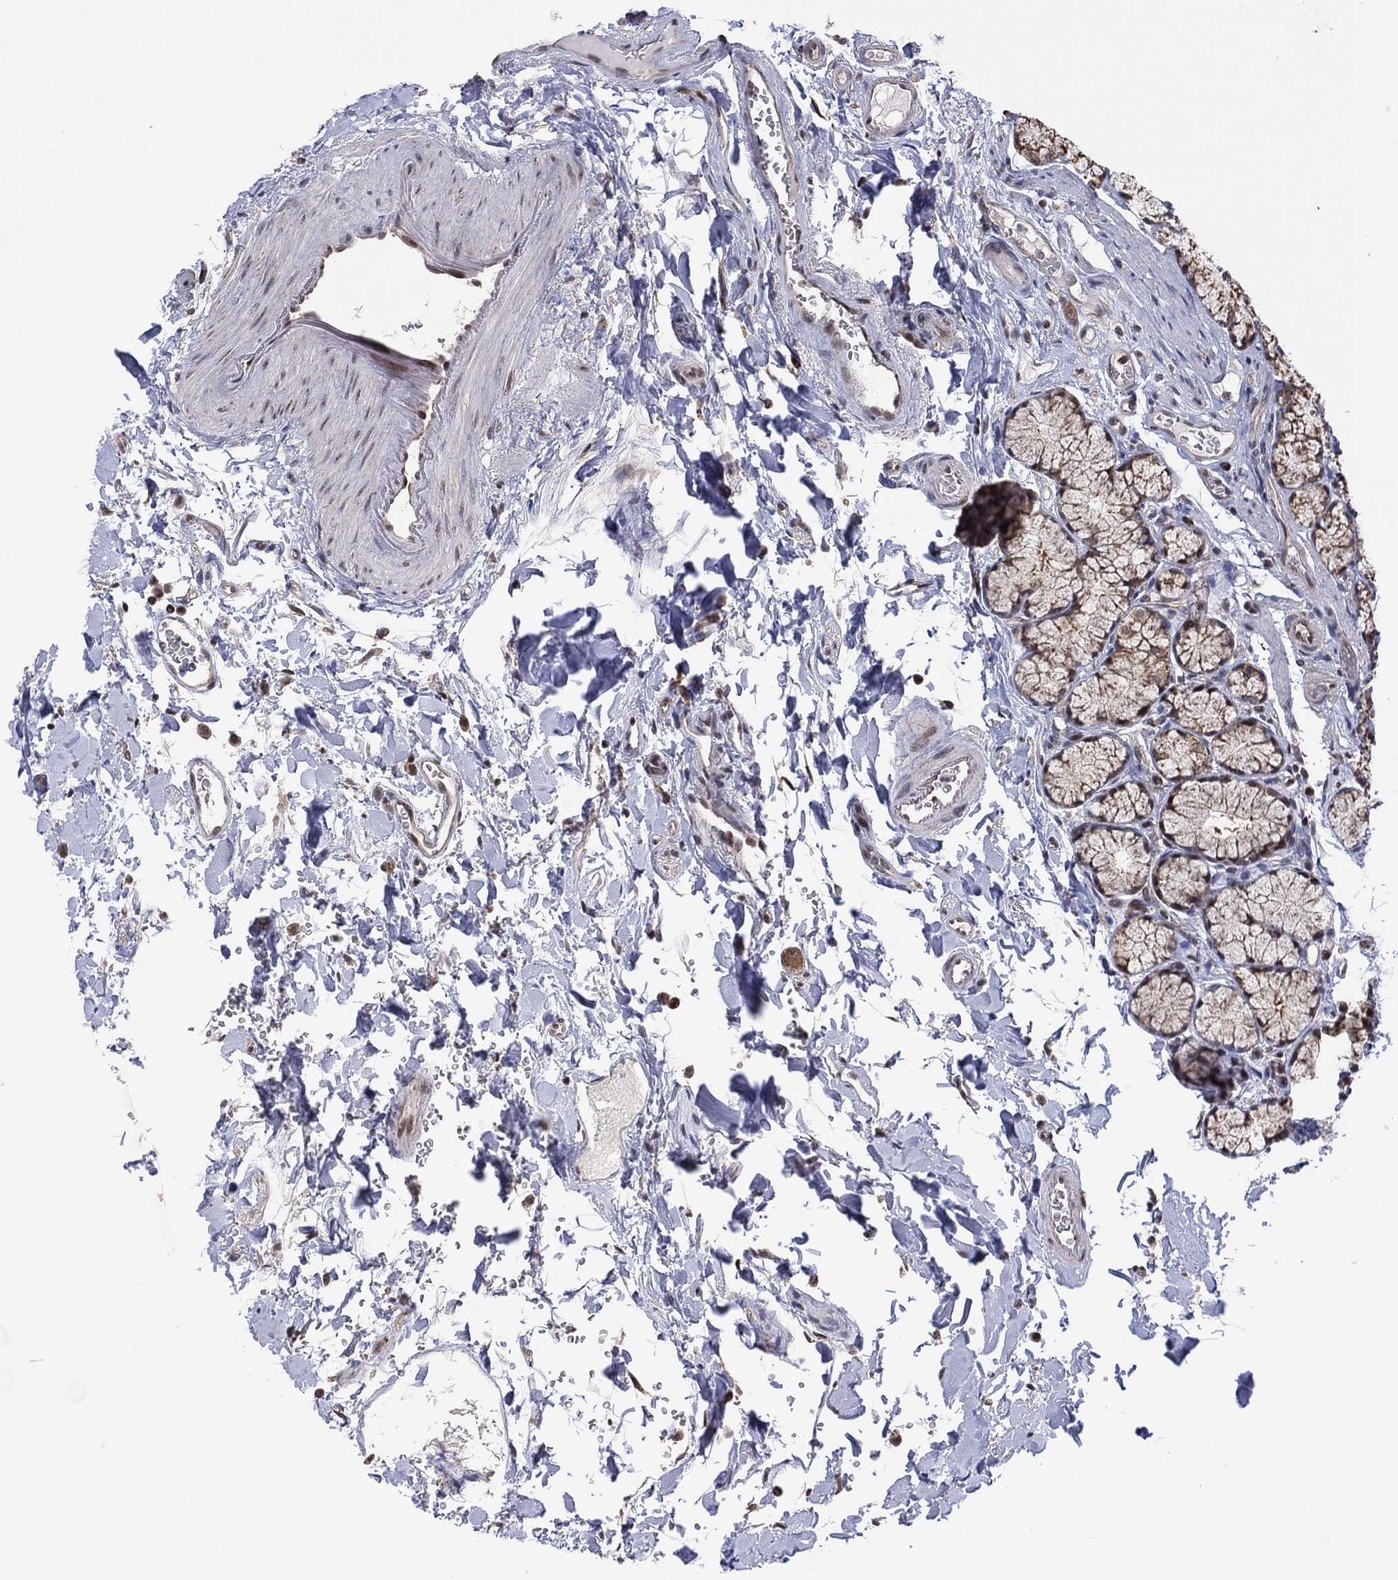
{"staining": {"intensity": "moderate", "quantity": "25%-75%", "location": "cytoplasmic/membranous"}, "tissue": "duodenum", "cell_type": "Glandular cells", "image_type": "normal", "snomed": [{"axis": "morphology", "description": "Normal tissue, NOS"}, {"axis": "topography", "description": "Duodenum"}], "caption": "Benign duodenum was stained to show a protein in brown. There is medium levels of moderate cytoplasmic/membranous expression in about 25%-75% of glandular cells. The staining is performed using DAB (3,3'-diaminobenzidine) brown chromogen to label protein expression. The nuclei are counter-stained blue using hematoxylin.", "gene": "PIDD1", "patient": {"sex": "female", "age": 67}}